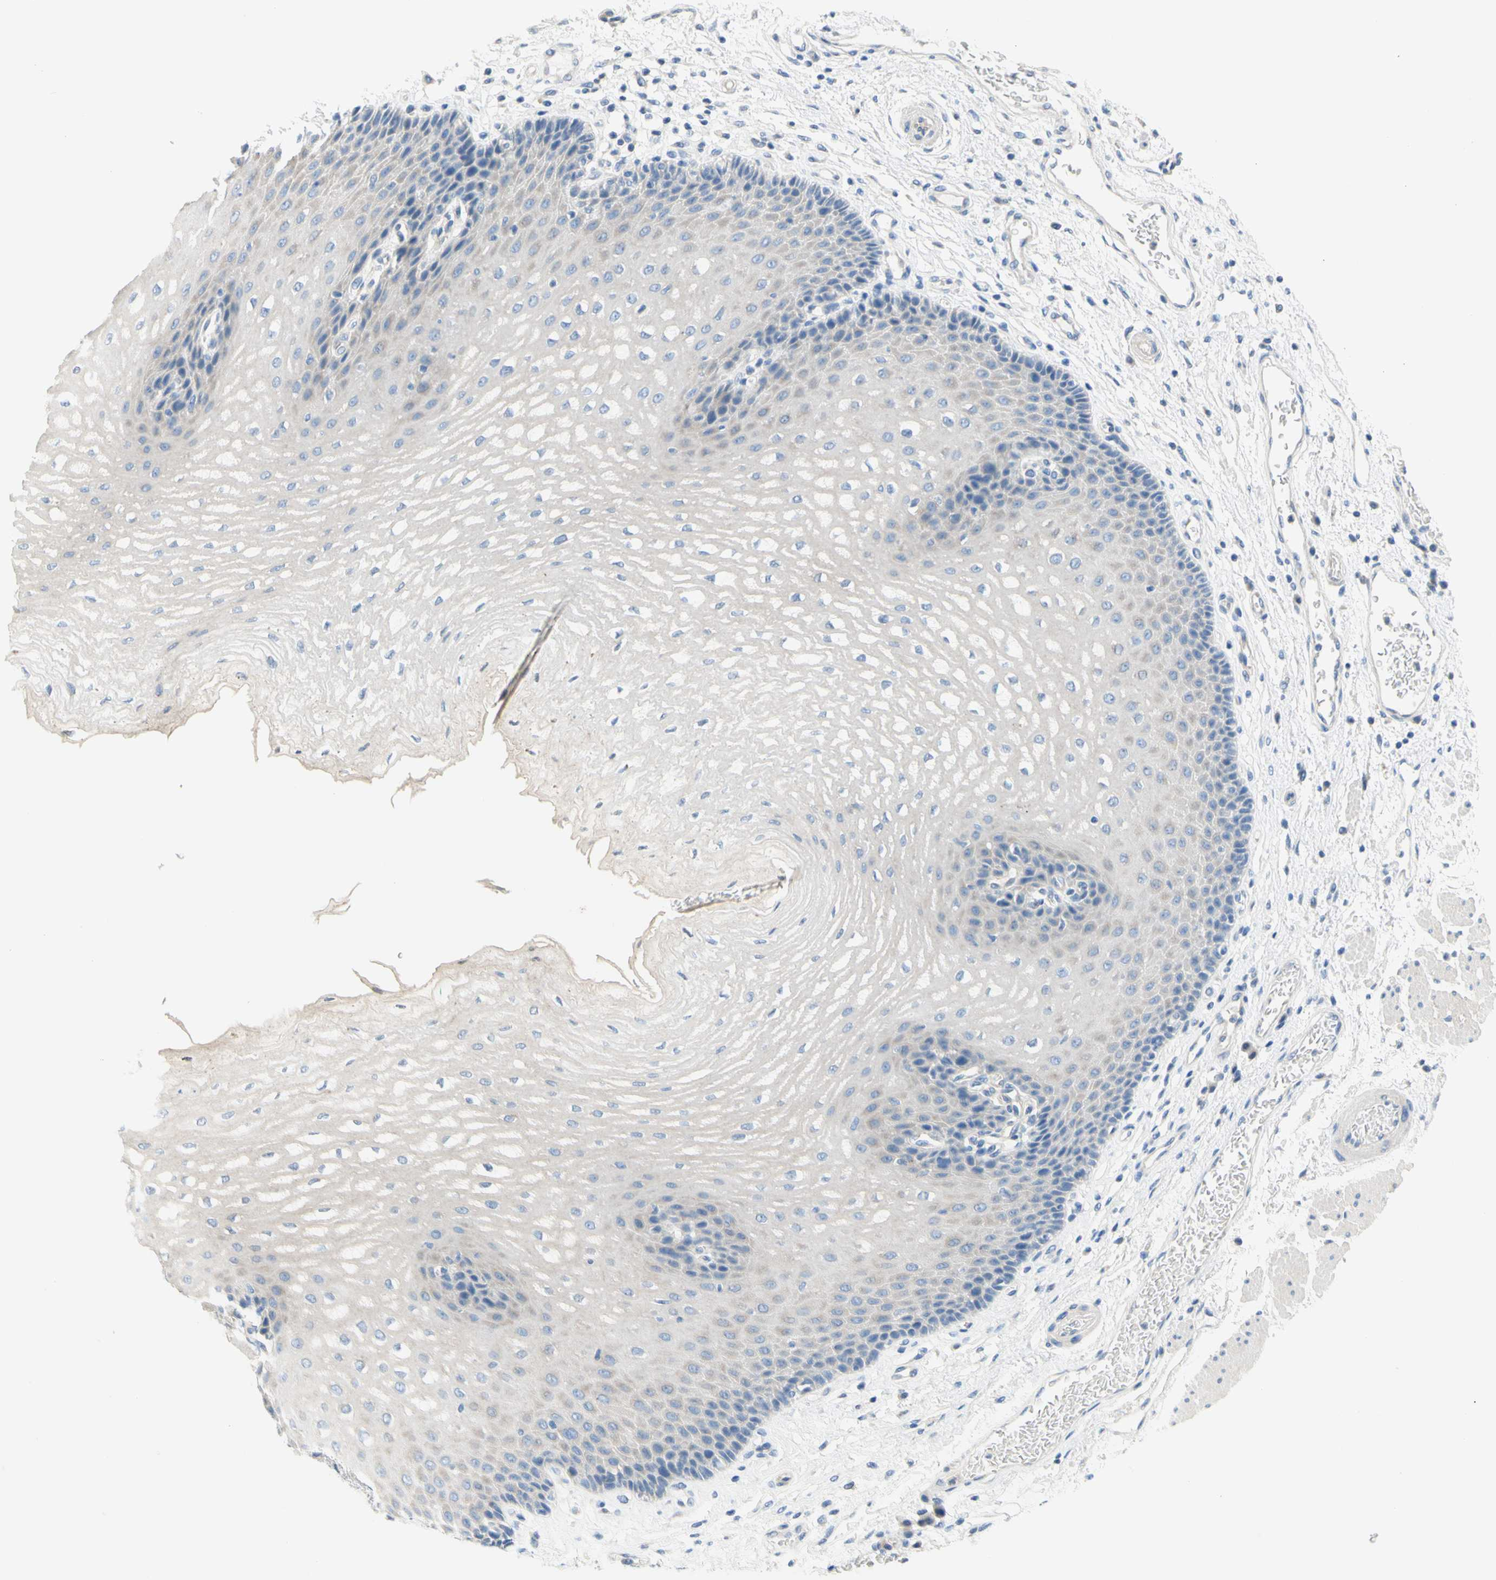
{"staining": {"intensity": "weak", "quantity": "<25%", "location": "cytoplasmic/membranous"}, "tissue": "esophagus", "cell_type": "Squamous epithelial cells", "image_type": "normal", "snomed": [{"axis": "morphology", "description": "Normal tissue, NOS"}, {"axis": "topography", "description": "Esophagus"}], "caption": "Immunohistochemistry (IHC) image of normal esophagus: esophagus stained with DAB (3,3'-diaminobenzidine) displays no significant protein expression in squamous epithelial cells. (Brightfield microscopy of DAB (3,3'-diaminobenzidine) immunohistochemistry (IHC) at high magnification).", "gene": "F3", "patient": {"sex": "male", "age": 54}}